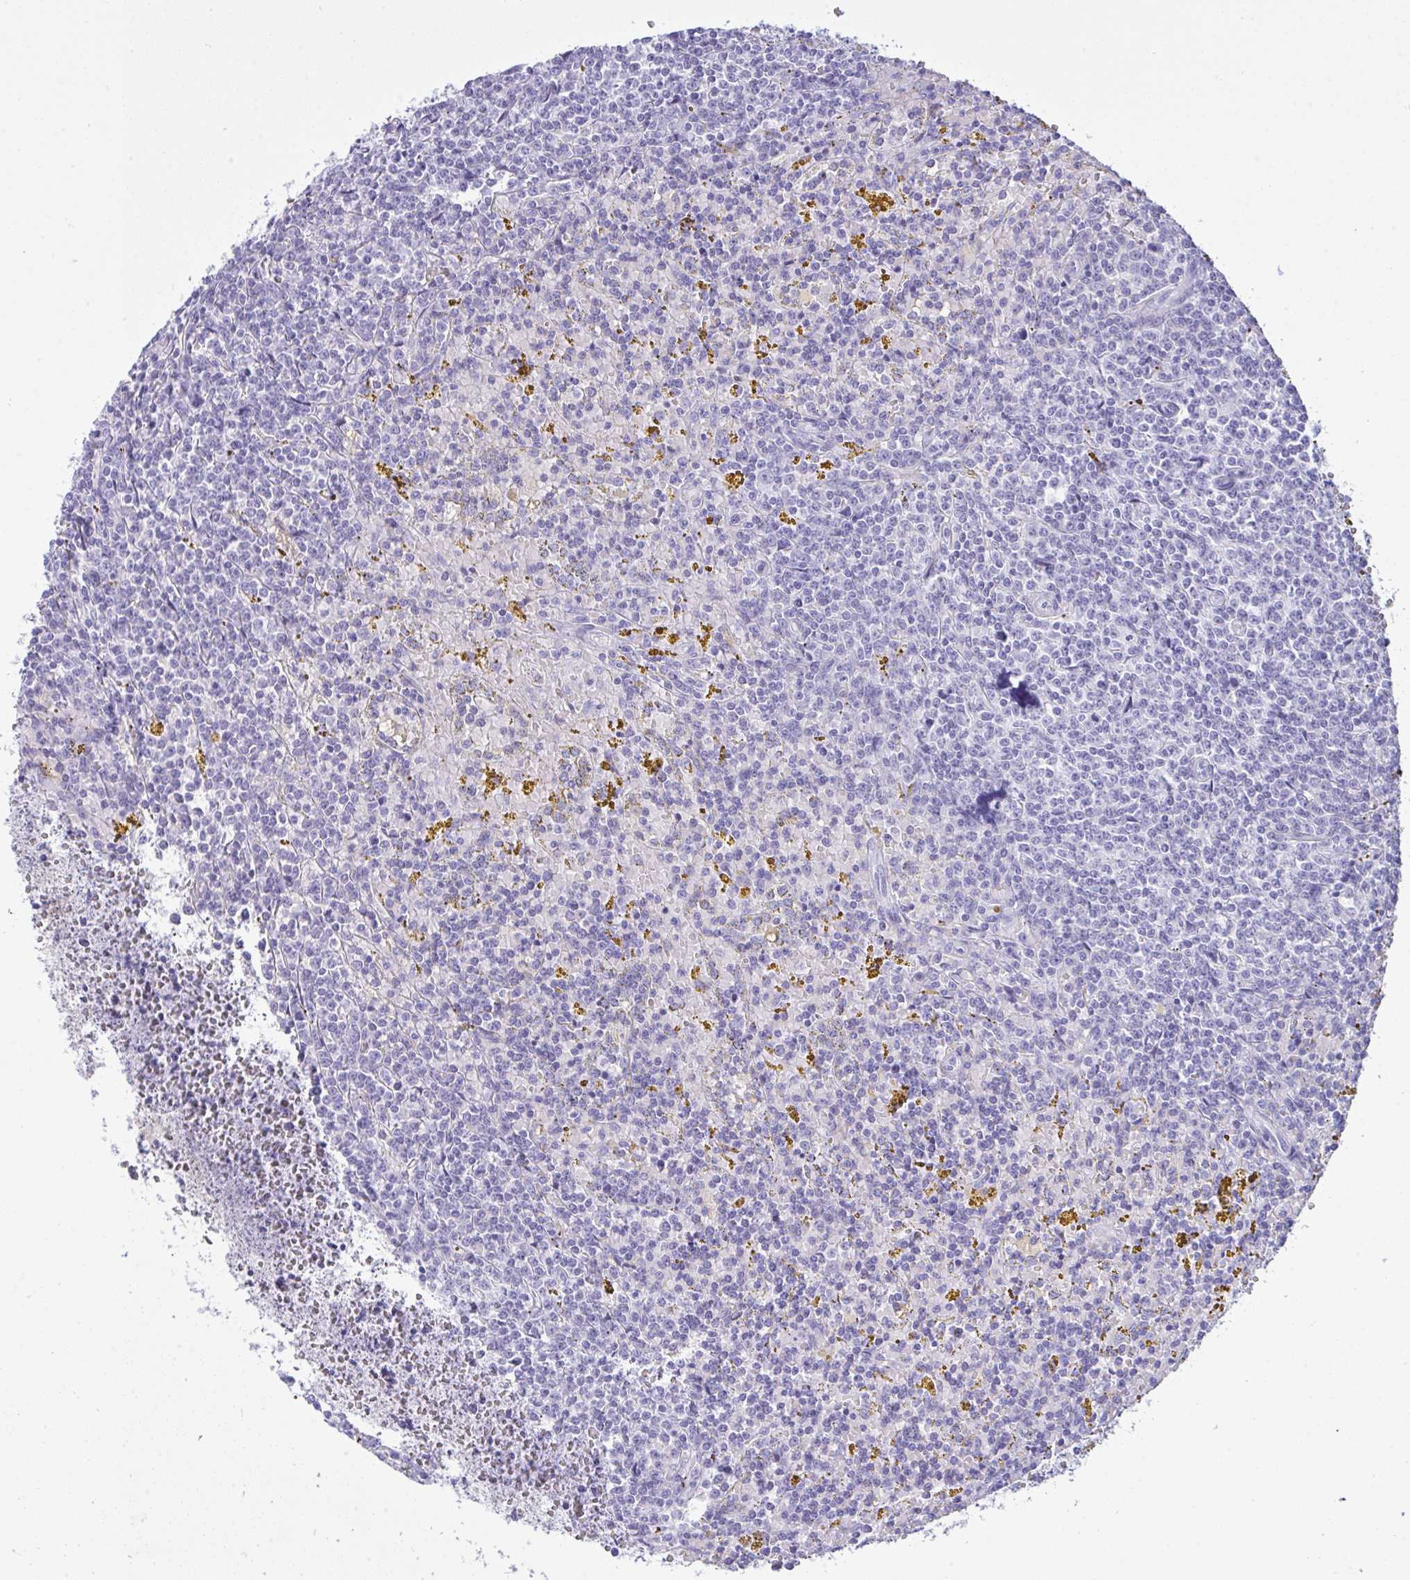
{"staining": {"intensity": "negative", "quantity": "none", "location": "none"}, "tissue": "lymphoma", "cell_type": "Tumor cells", "image_type": "cancer", "snomed": [{"axis": "morphology", "description": "Malignant lymphoma, non-Hodgkin's type, Low grade"}, {"axis": "topography", "description": "Spleen"}, {"axis": "topography", "description": "Lymph node"}], "caption": "Immunohistochemical staining of malignant lymphoma, non-Hodgkin's type (low-grade) reveals no significant positivity in tumor cells.", "gene": "MYH10", "patient": {"sex": "female", "age": 66}}